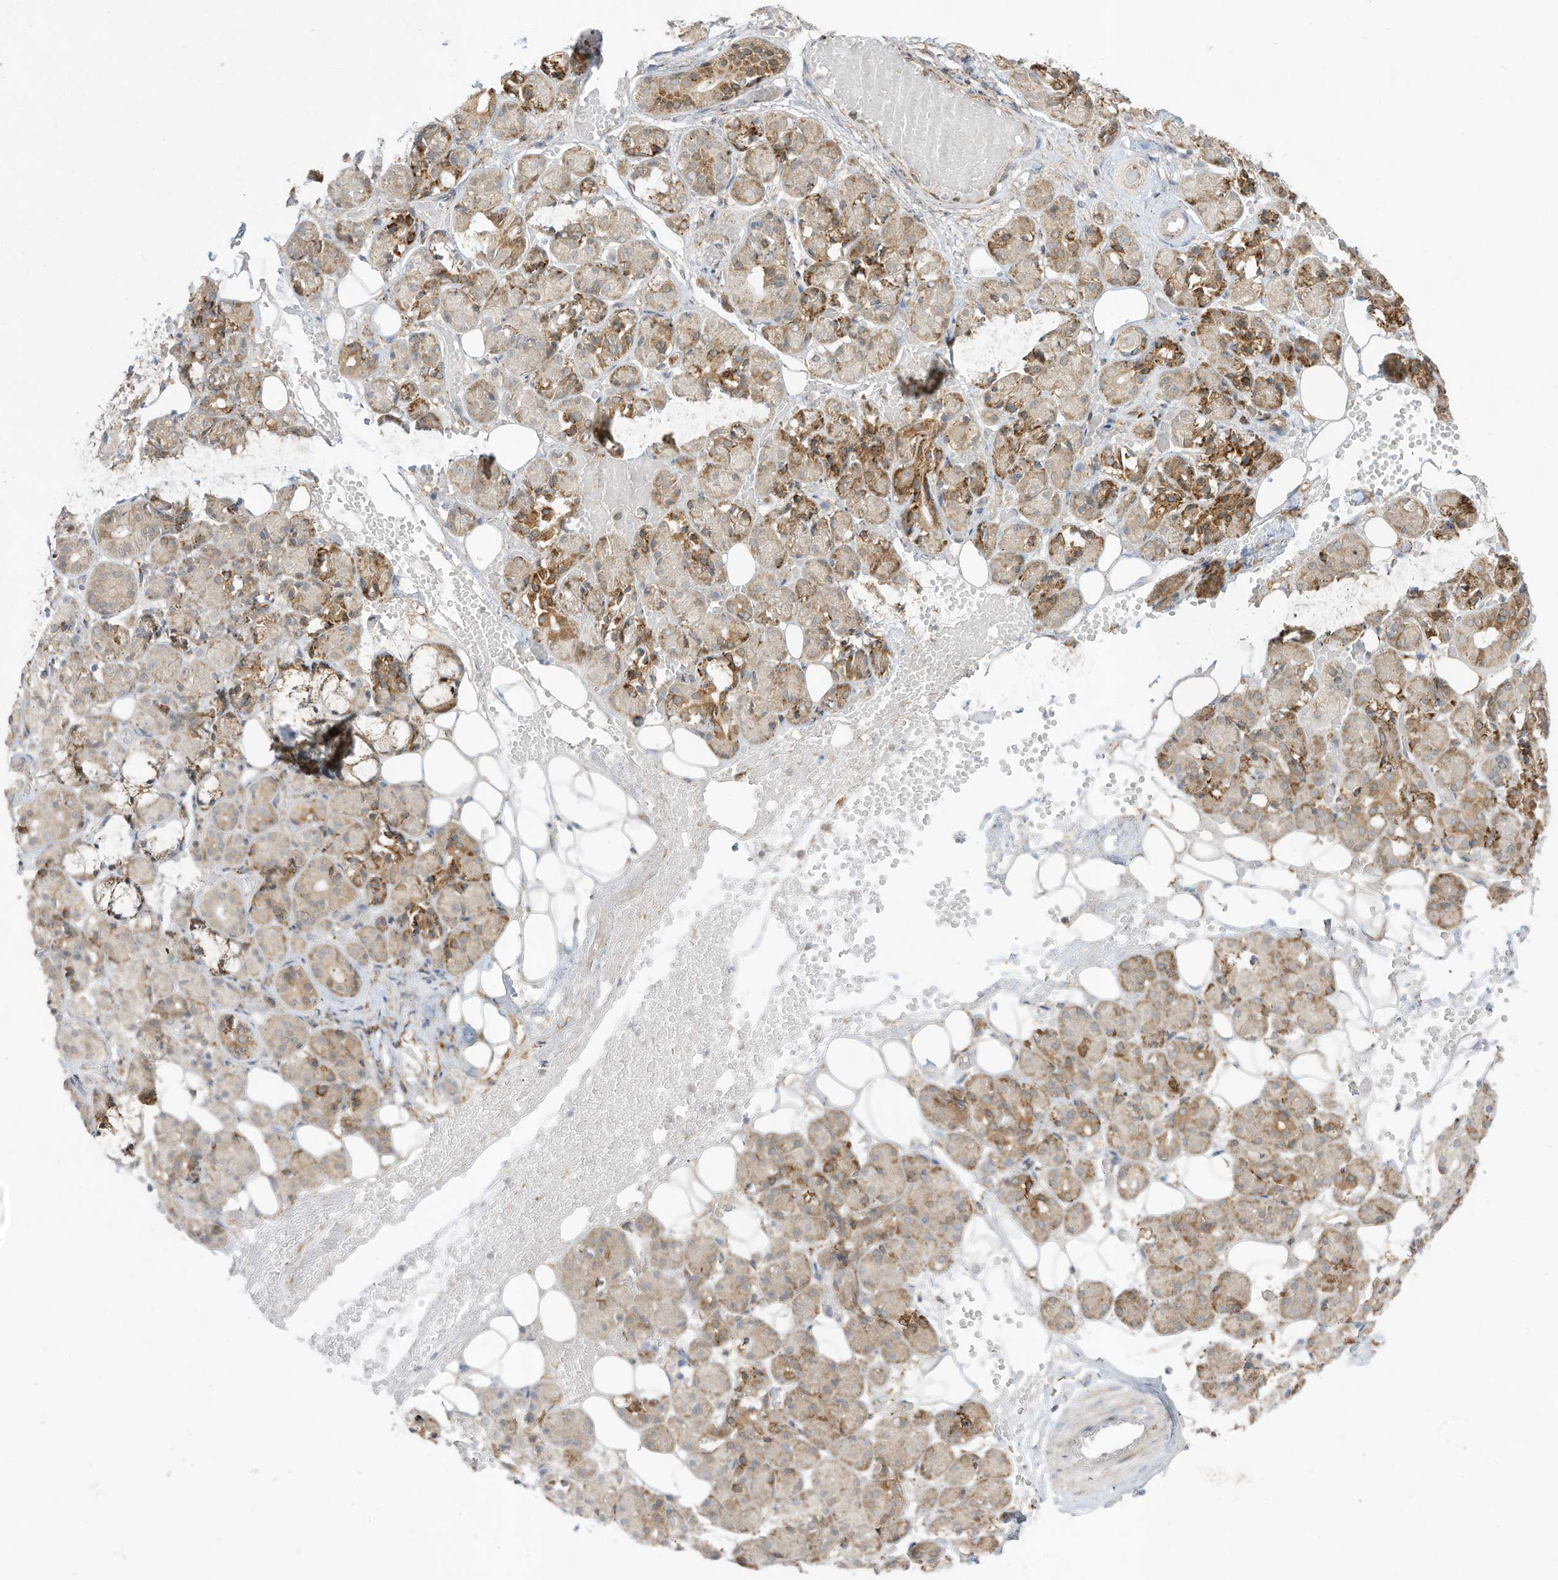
{"staining": {"intensity": "moderate", "quantity": "25%-75%", "location": "cytoplasmic/membranous"}, "tissue": "salivary gland", "cell_type": "Glandular cells", "image_type": "normal", "snomed": [{"axis": "morphology", "description": "Normal tissue, NOS"}, {"axis": "topography", "description": "Salivary gland"}], "caption": "Brown immunohistochemical staining in normal salivary gland demonstrates moderate cytoplasmic/membranous staining in approximately 25%-75% of glandular cells.", "gene": "PTK6", "patient": {"sex": "male", "age": 63}}